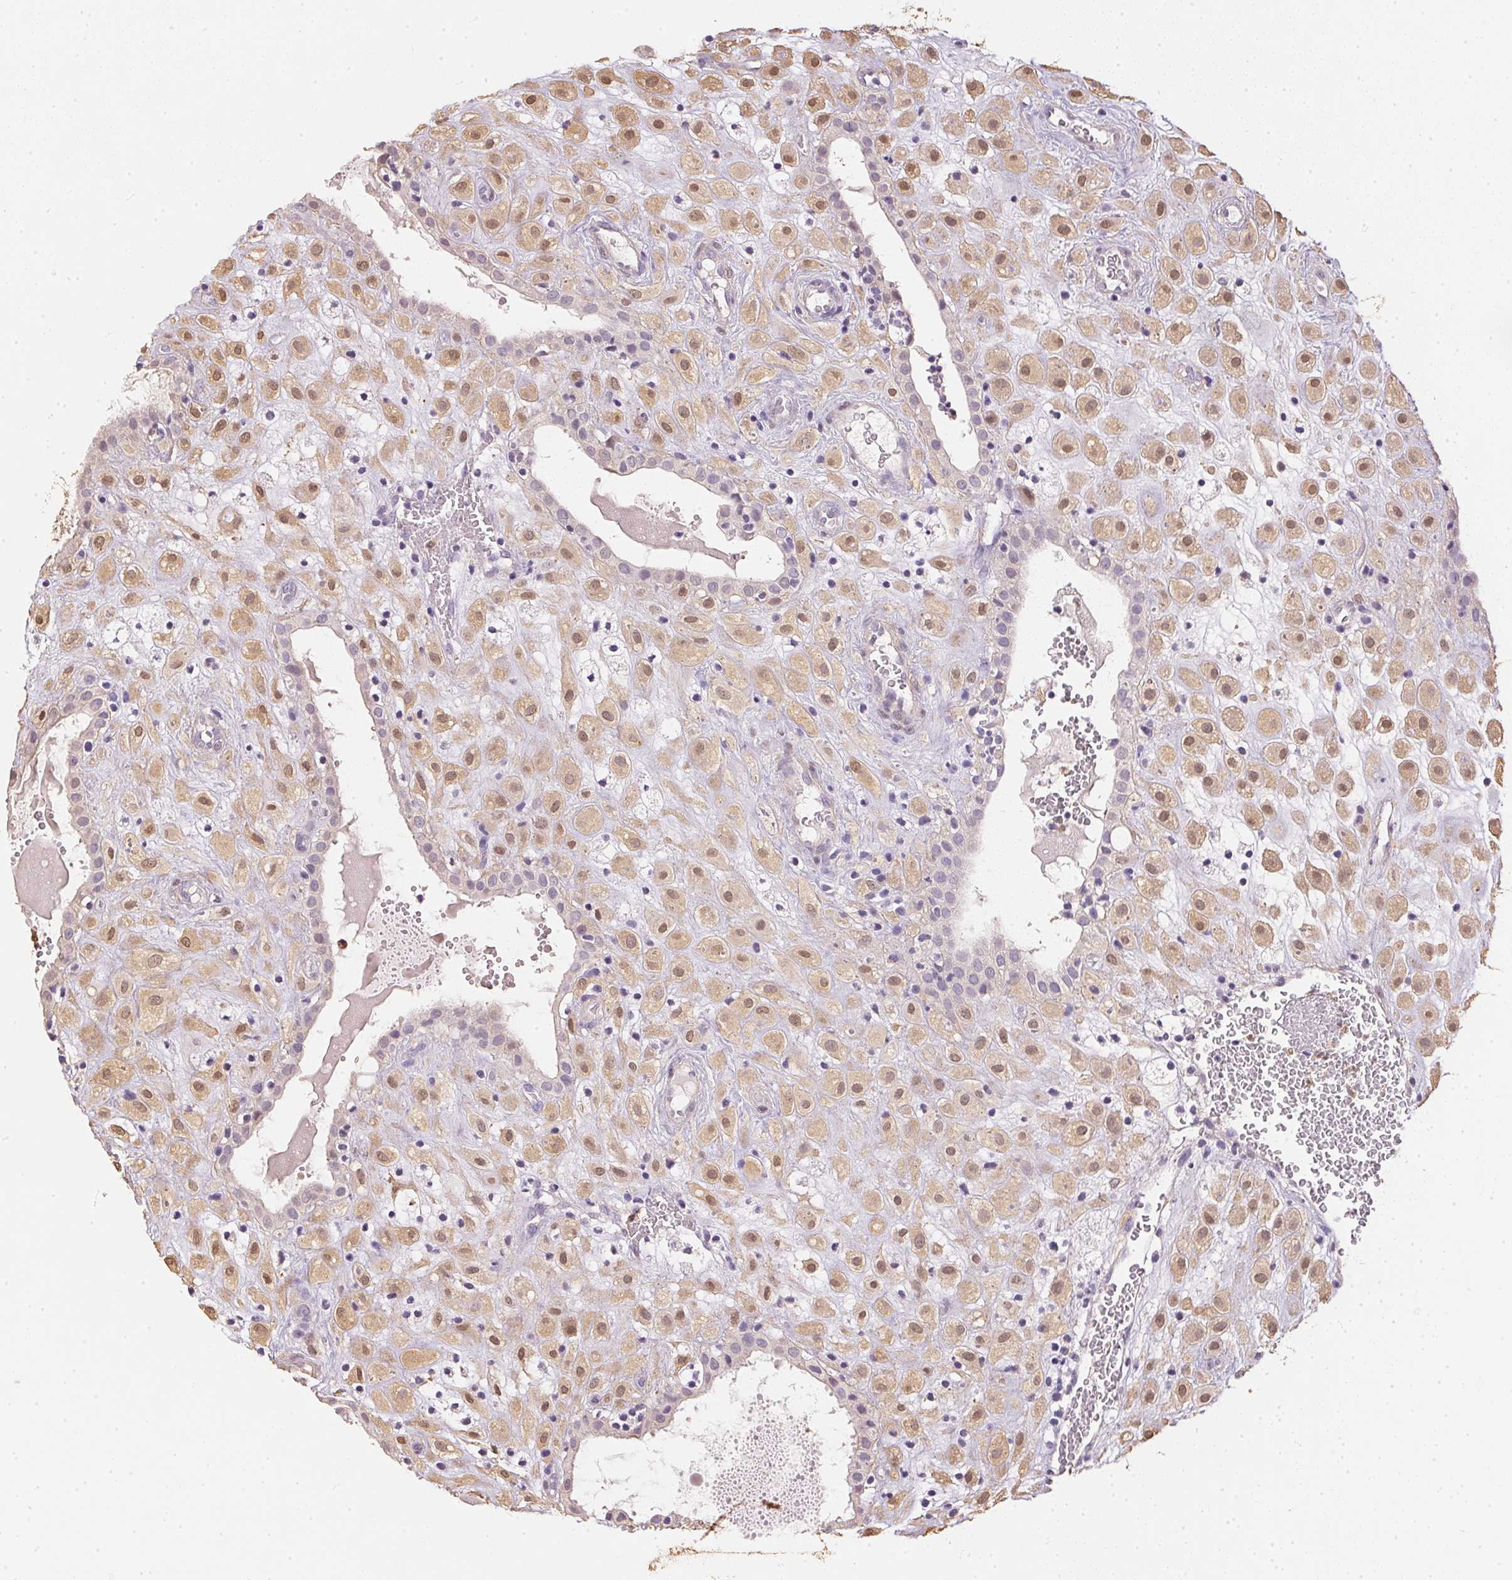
{"staining": {"intensity": "moderate", "quantity": ">75%", "location": "cytoplasmic/membranous,nuclear"}, "tissue": "placenta", "cell_type": "Decidual cells", "image_type": "normal", "snomed": [{"axis": "morphology", "description": "Normal tissue, NOS"}, {"axis": "topography", "description": "Placenta"}], "caption": "Placenta stained for a protein reveals moderate cytoplasmic/membranous,nuclear positivity in decidual cells. Nuclei are stained in blue.", "gene": "S100A3", "patient": {"sex": "female", "age": 24}}